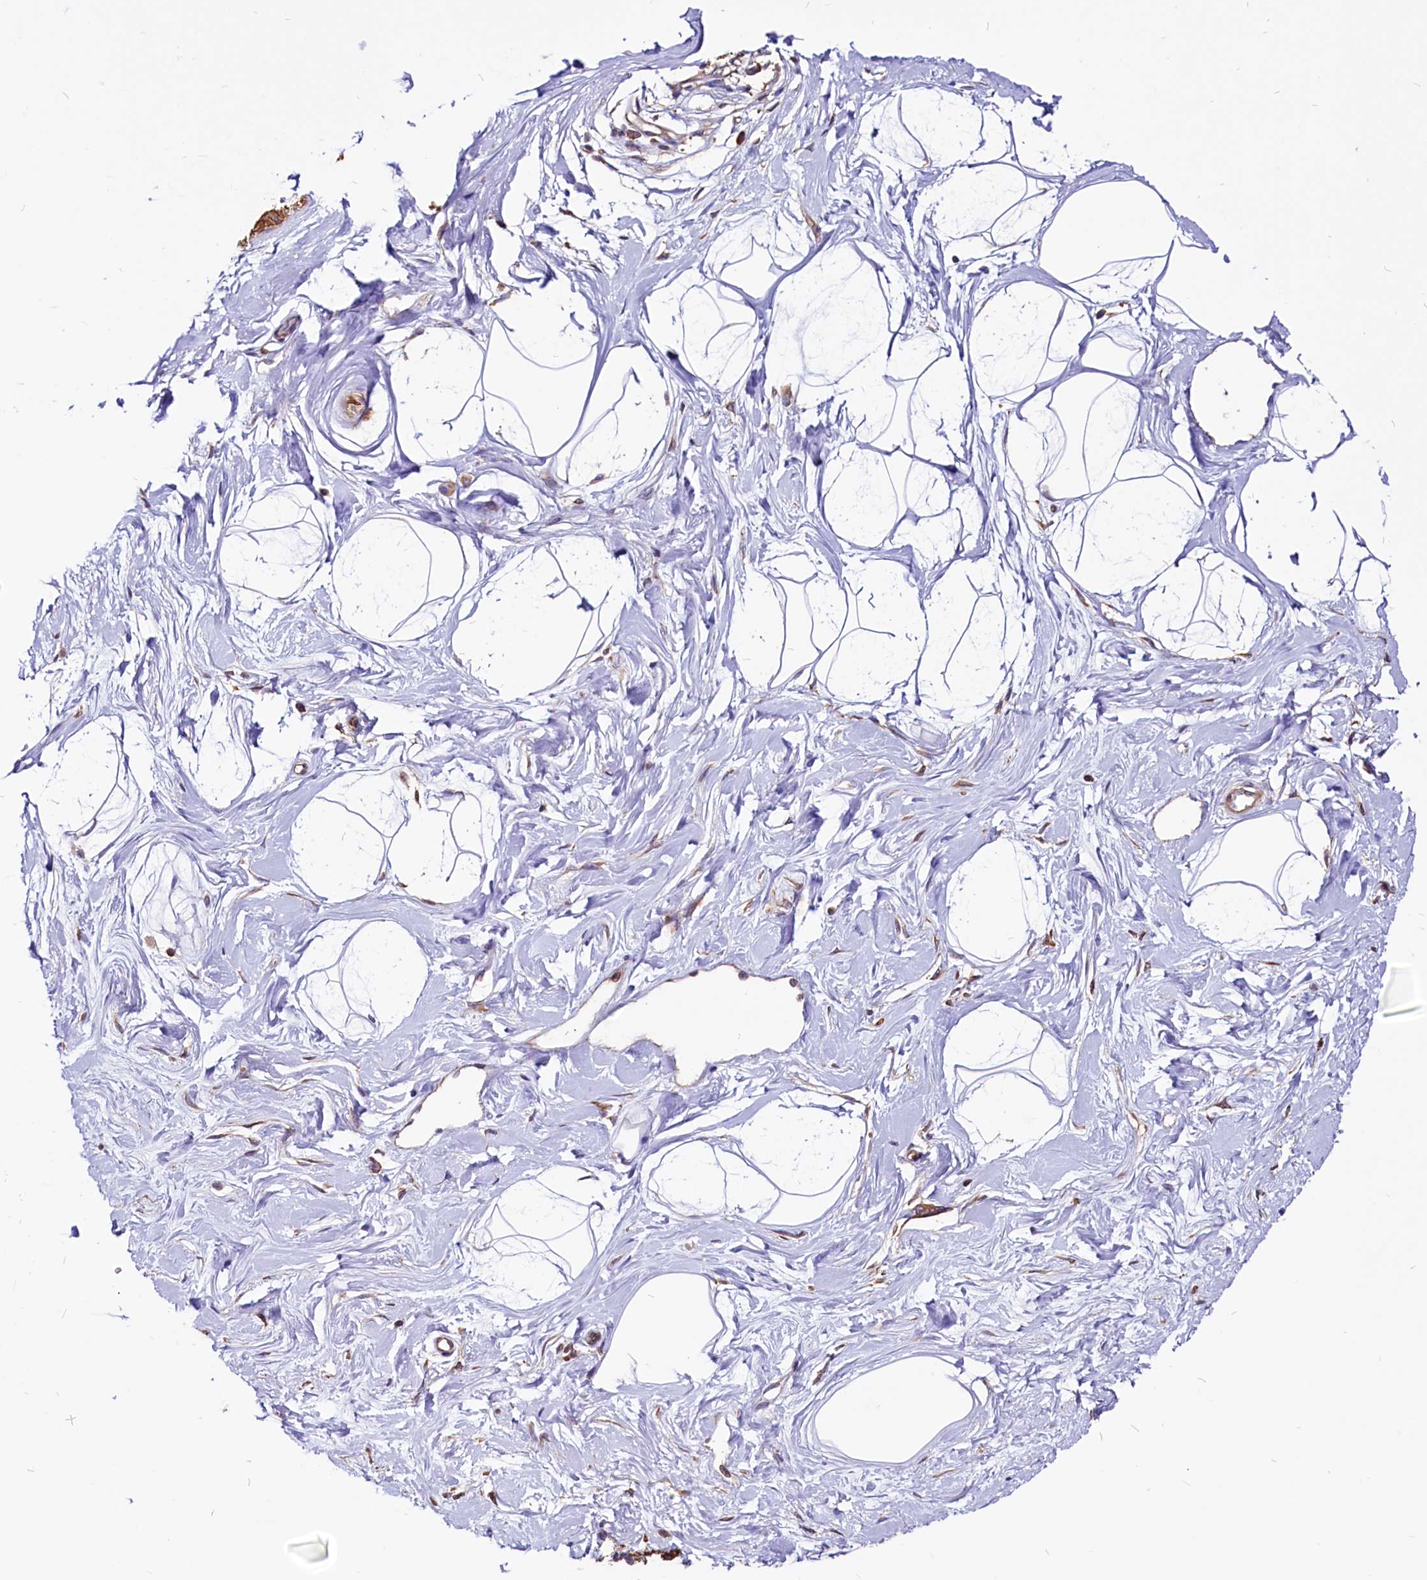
{"staining": {"intensity": "negative", "quantity": "none", "location": "none"}, "tissue": "breast", "cell_type": "Adipocytes", "image_type": "normal", "snomed": [{"axis": "morphology", "description": "Normal tissue, NOS"}, {"axis": "topography", "description": "Breast"}], "caption": "DAB (3,3'-diaminobenzidine) immunohistochemical staining of benign breast reveals no significant staining in adipocytes.", "gene": "EIF3G", "patient": {"sex": "female", "age": 45}}